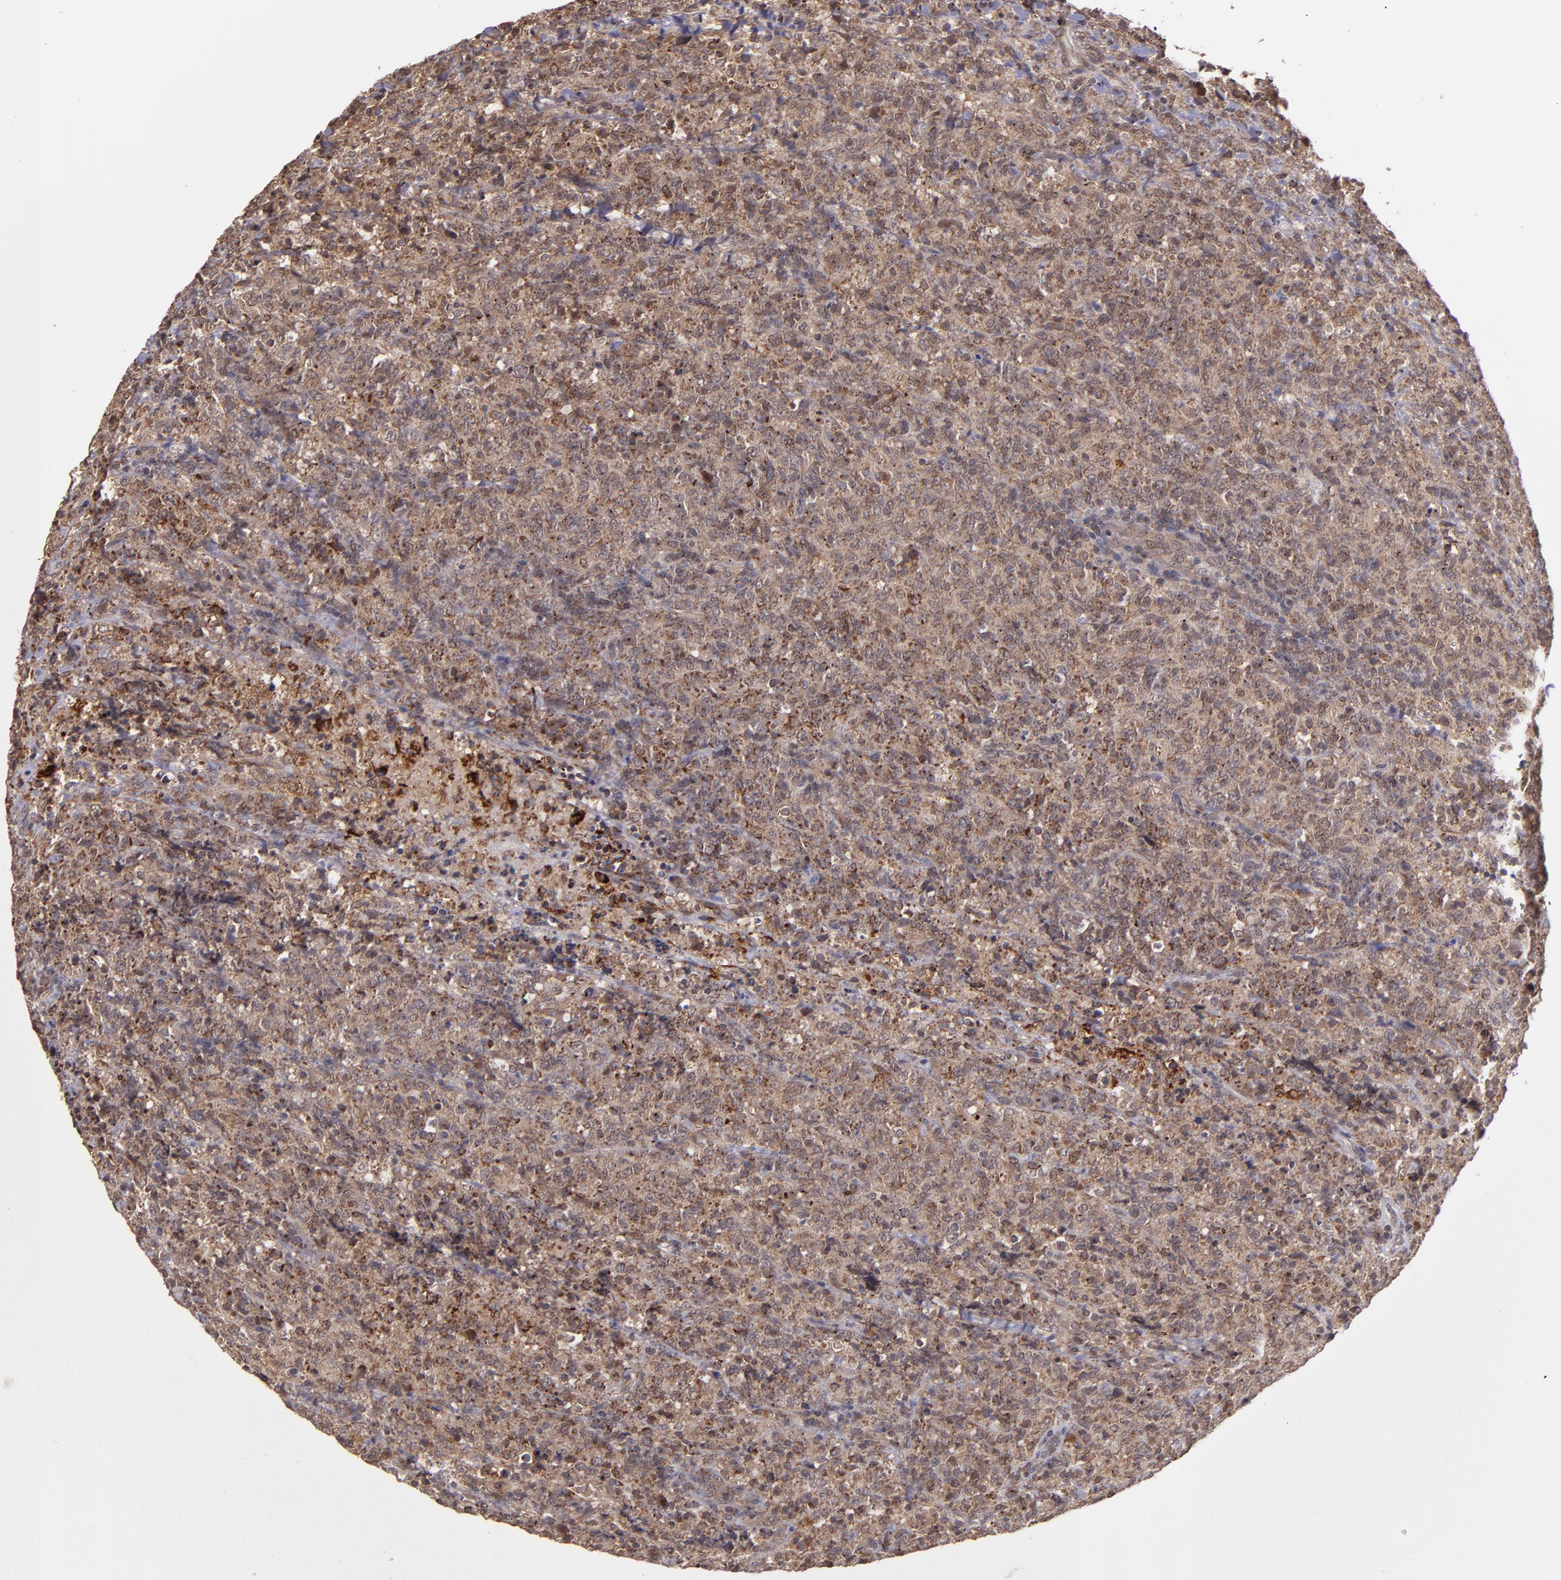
{"staining": {"intensity": "moderate", "quantity": ">75%", "location": "cytoplasmic/membranous"}, "tissue": "lymphoma", "cell_type": "Tumor cells", "image_type": "cancer", "snomed": [{"axis": "morphology", "description": "Malignant lymphoma, non-Hodgkin's type, High grade"}, {"axis": "topography", "description": "Tonsil"}], "caption": "Moderate cytoplasmic/membranous staining for a protein is present in about >75% of tumor cells of lymphoma using IHC.", "gene": "ZFYVE1", "patient": {"sex": "female", "age": 36}}